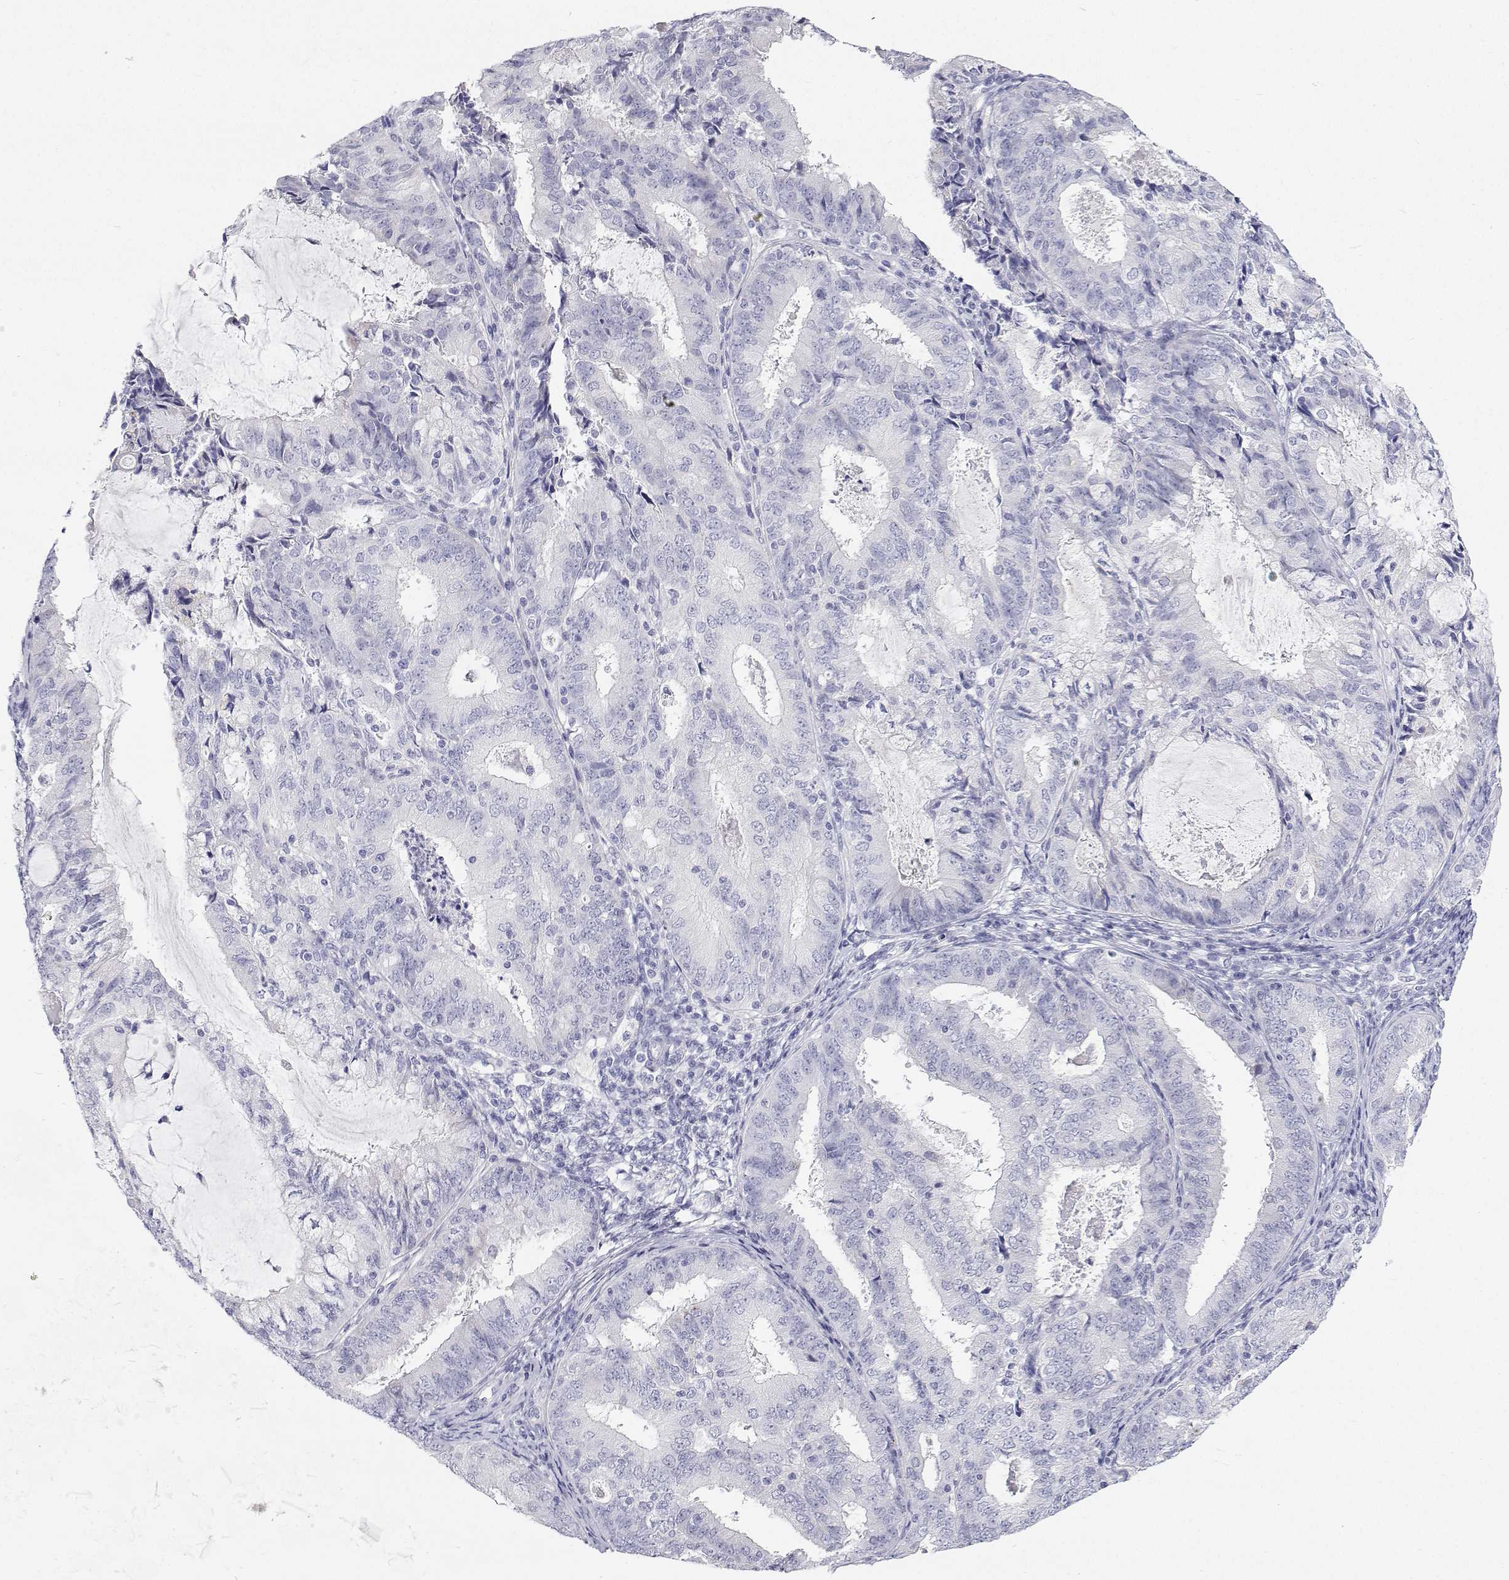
{"staining": {"intensity": "negative", "quantity": "none", "location": "none"}, "tissue": "endometrial cancer", "cell_type": "Tumor cells", "image_type": "cancer", "snomed": [{"axis": "morphology", "description": "Adenocarcinoma, NOS"}, {"axis": "topography", "description": "Endometrium"}], "caption": "A high-resolution micrograph shows IHC staining of endometrial cancer, which reveals no significant staining in tumor cells.", "gene": "NCR2", "patient": {"sex": "female", "age": 57}}